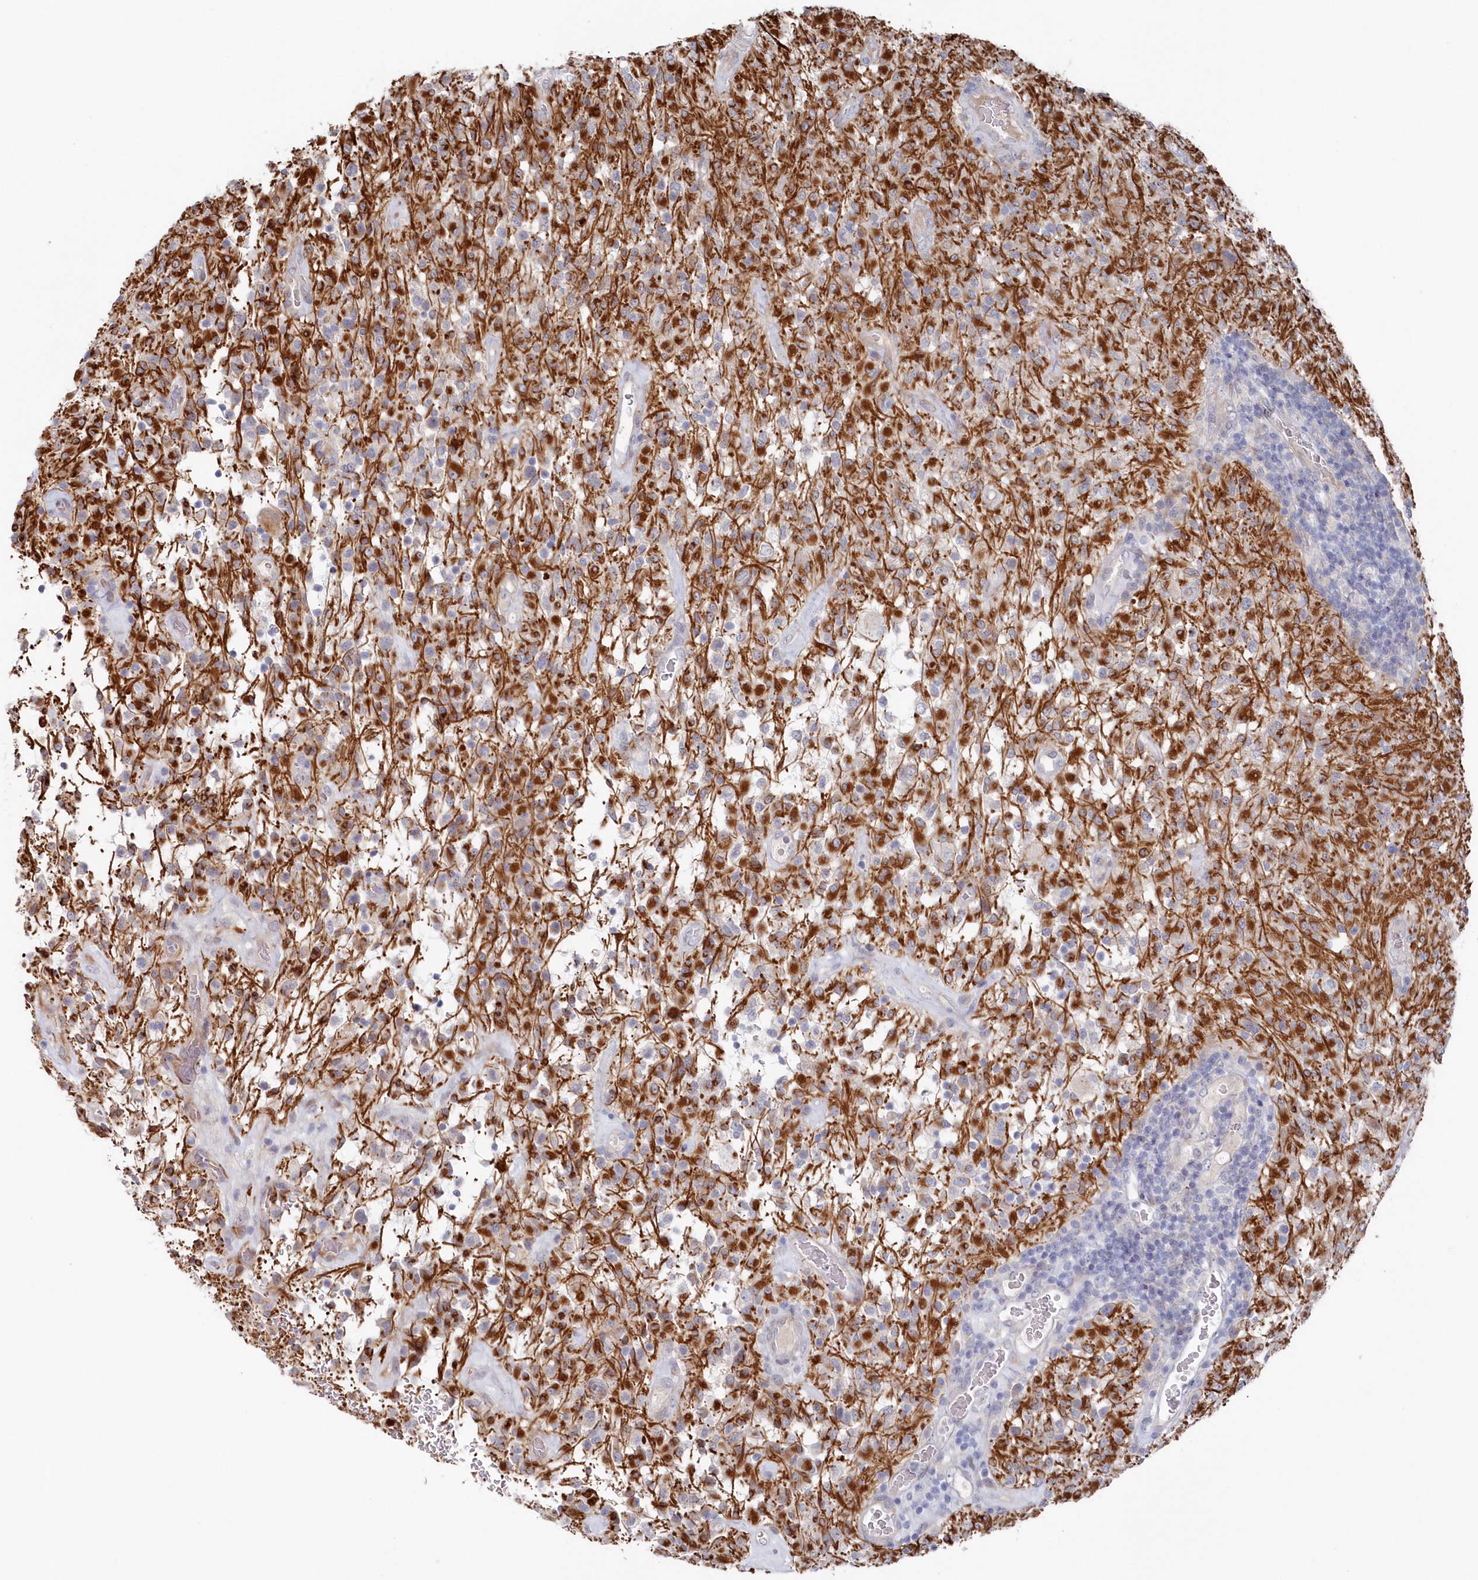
{"staining": {"intensity": "moderate", "quantity": "<25%", "location": "cytoplasmic/membranous"}, "tissue": "glioma", "cell_type": "Tumor cells", "image_type": "cancer", "snomed": [{"axis": "morphology", "description": "Glioma, malignant, High grade"}, {"axis": "topography", "description": "Brain"}], "caption": "A high-resolution micrograph shows immunohistochemistry staining of glioma, which reveals moderate cytoplasmic/membranous positivity in approximately <25% of tumor cells.", "gene": "KIAA1586", "patient": {"sex": "female", "age": 57}}